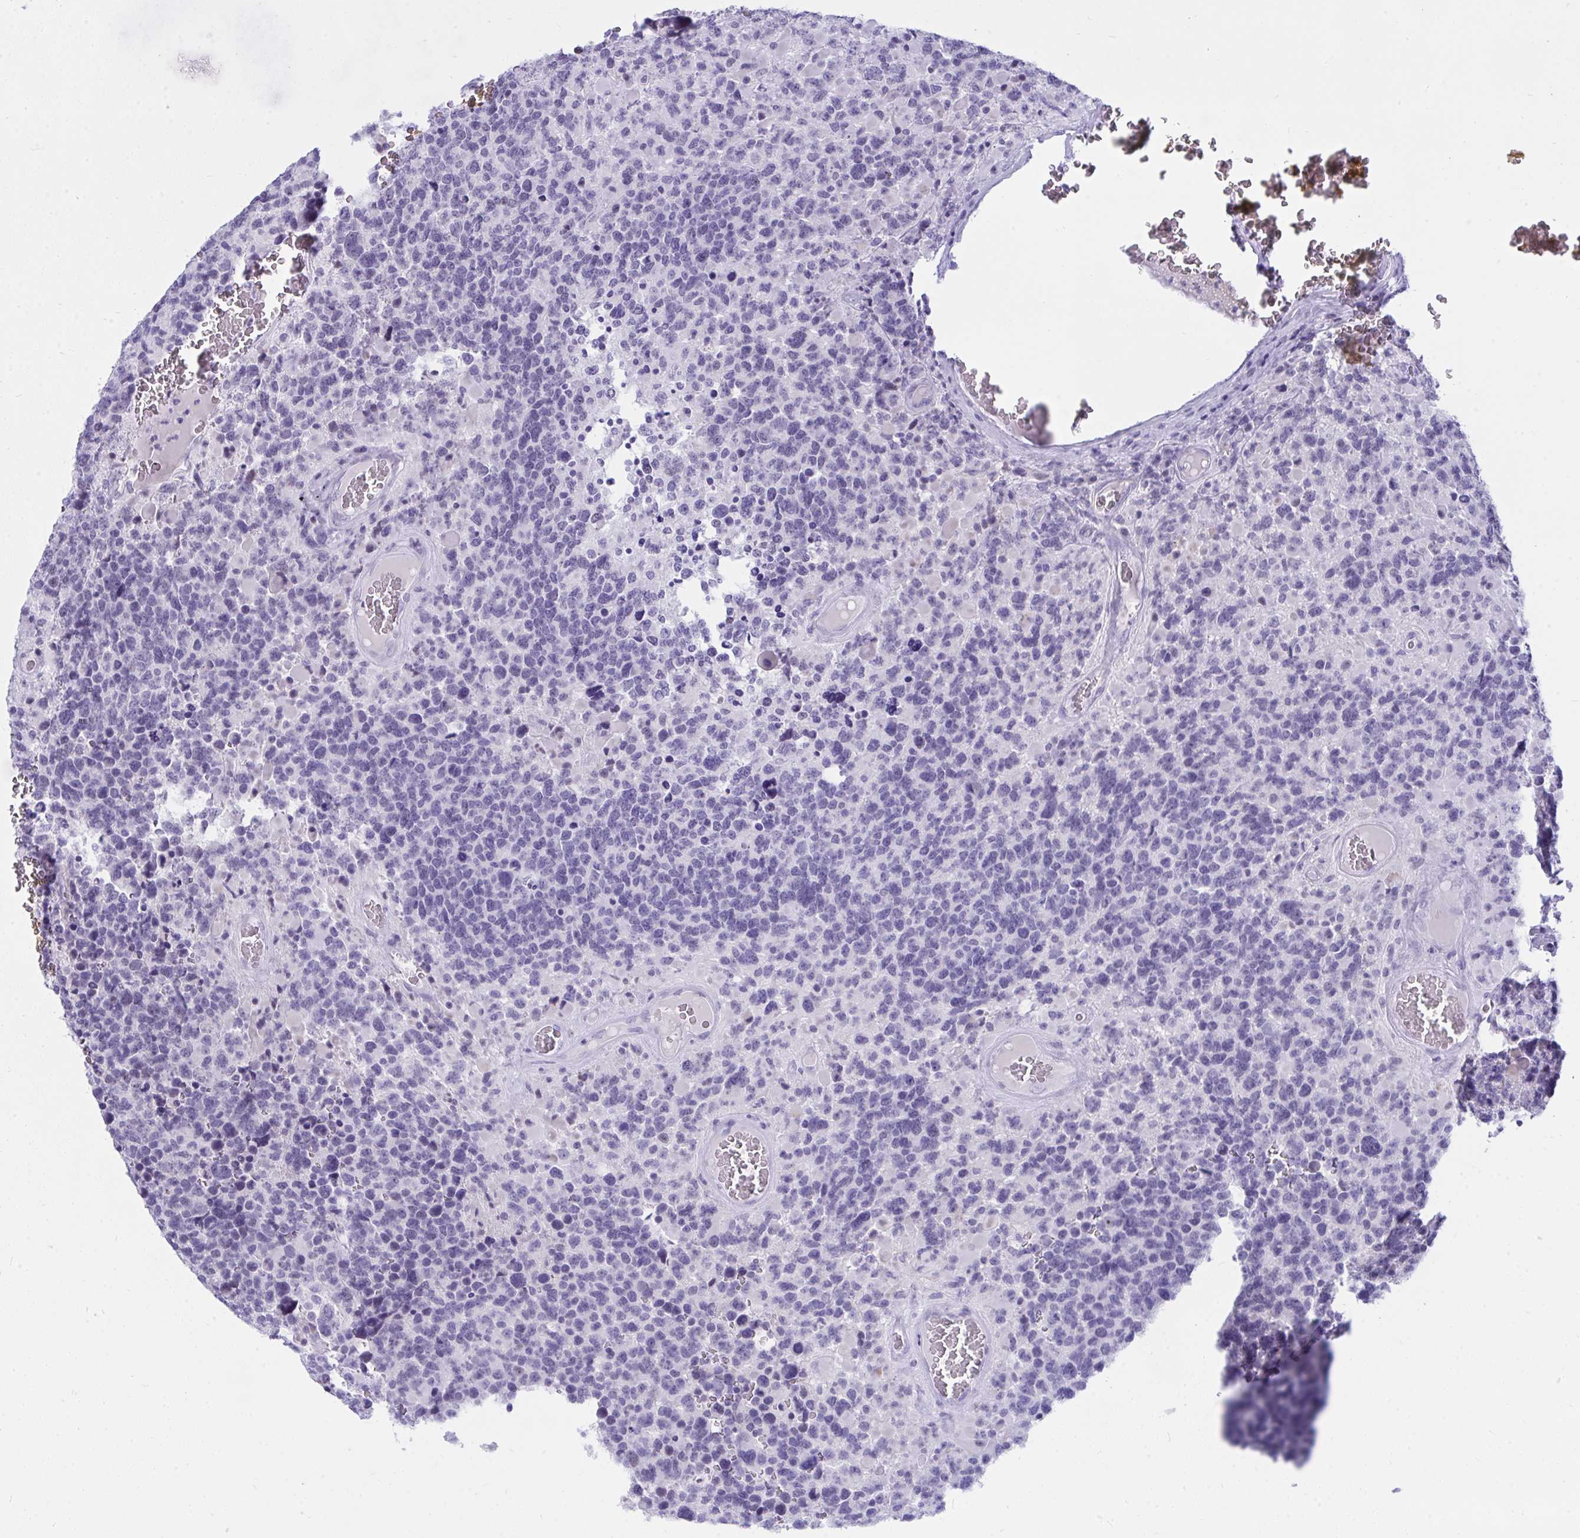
{"staining": {"intensity": "negative", "quantity": "none", "location": "none"}, "tissue": "glioma", "cell_type": "Tumor cells", "image_type": "cancer", "snomed": [{"axis": "morphology", "description": "Glioma, malignant, High grade"}, {"axis": "topography", "description": "Brain"}], "caption": "This photomicrograph is of glioma stained with IHC to label a protein in brown with the nuclei are counter-stained blue. There is no positivity in tumor cells.", "gene": "OR5F1", "patient": {"sex": "female", "age": 40}}